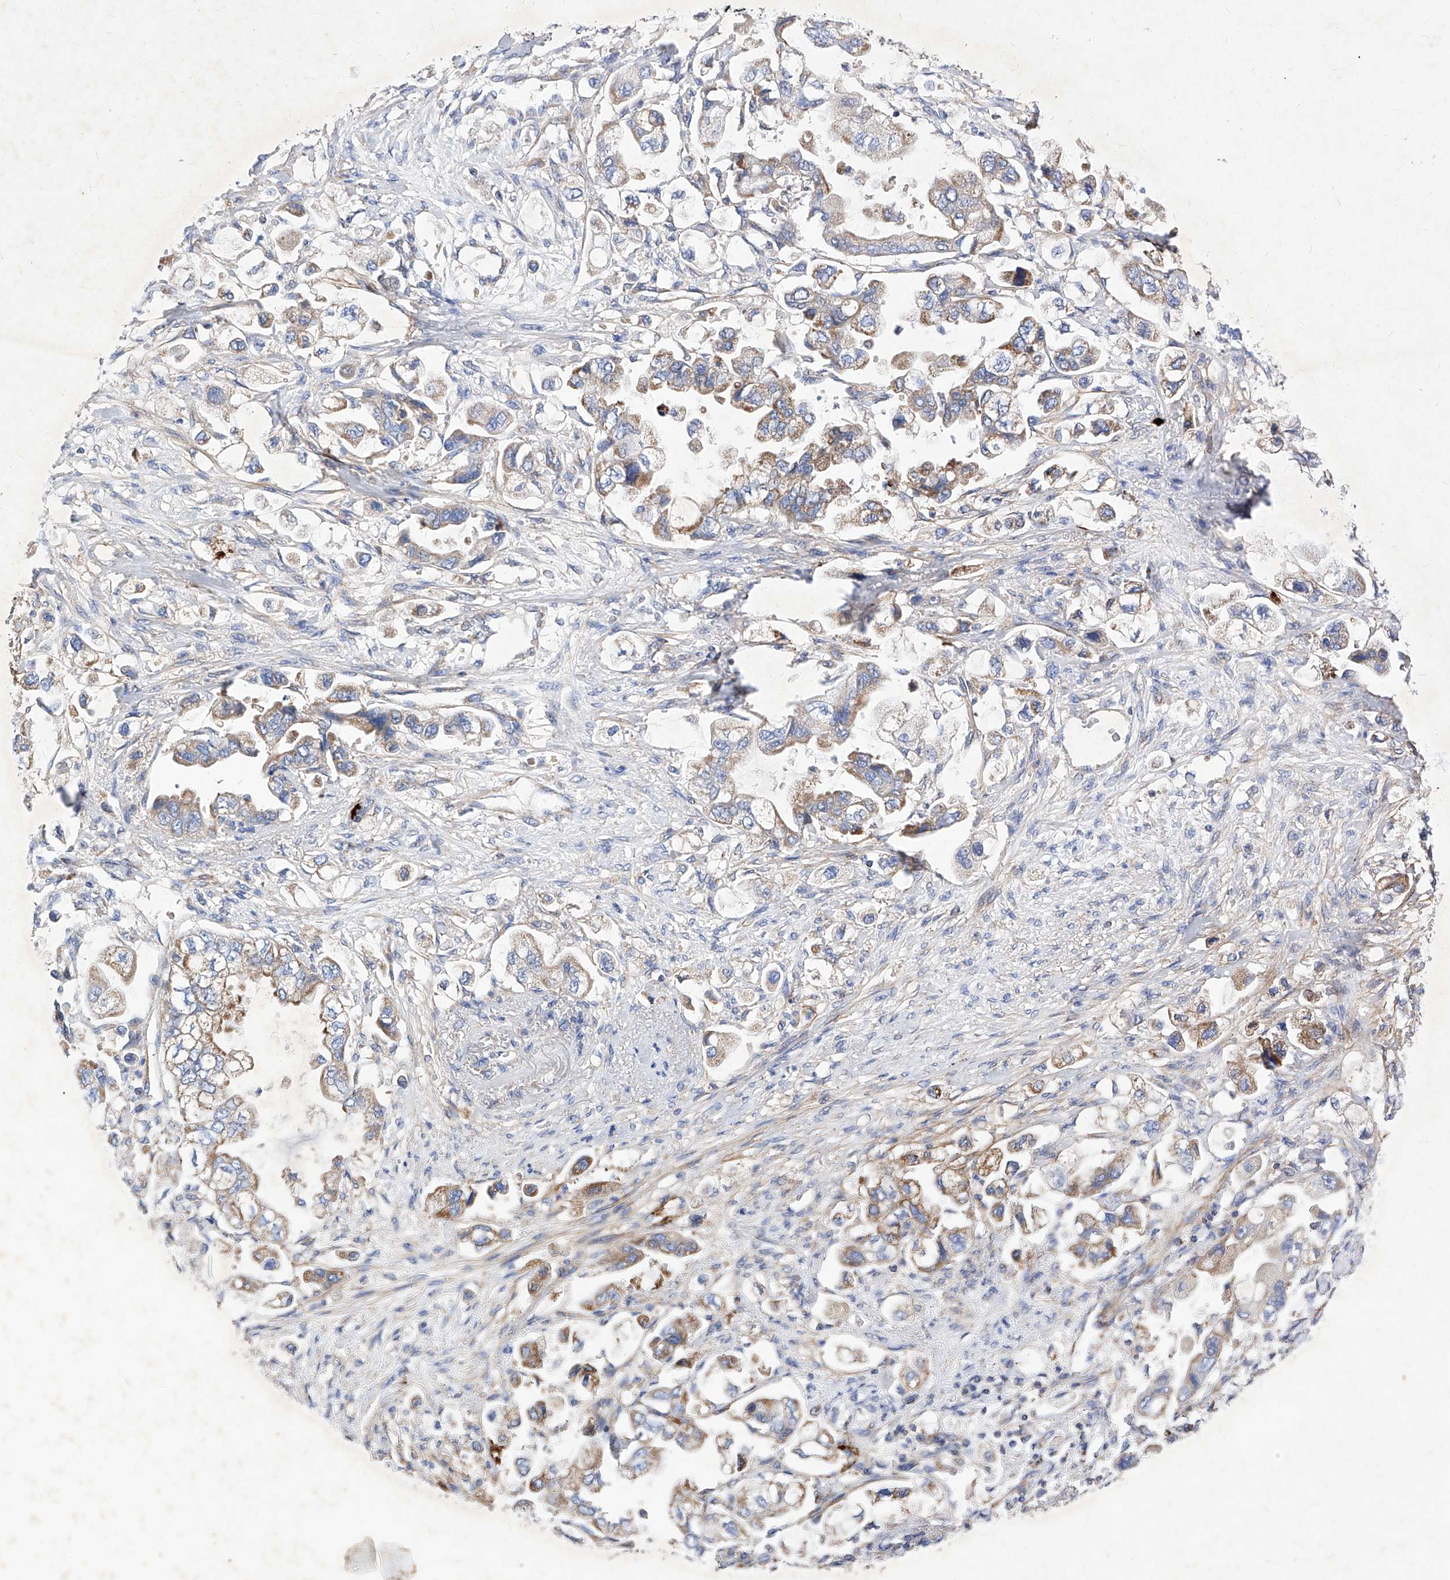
{"staining": {"intensity": "moderate", "quantity": ">75%", "location": "cytoplasmic/membranous"}, "tissue": "stomach cancer", "cell_type": "Tumor cells", "image_type": "cancer", "snomed": [{"axis": "morphology", "description": "Adenocarcinoma, NOS"}, {"axis": "topography", "description": "Stomach"}], "caption": "Immunohistochemistry photomicrograph of human adenocarcinoma (stomach) stained for a protein (brown), which reveals medium levels of moderate cytoplasmic/membranous staining in about >75% of tumor cells.", "gene": "HRNR", "patient": {"sex": "male", "age": 62}}